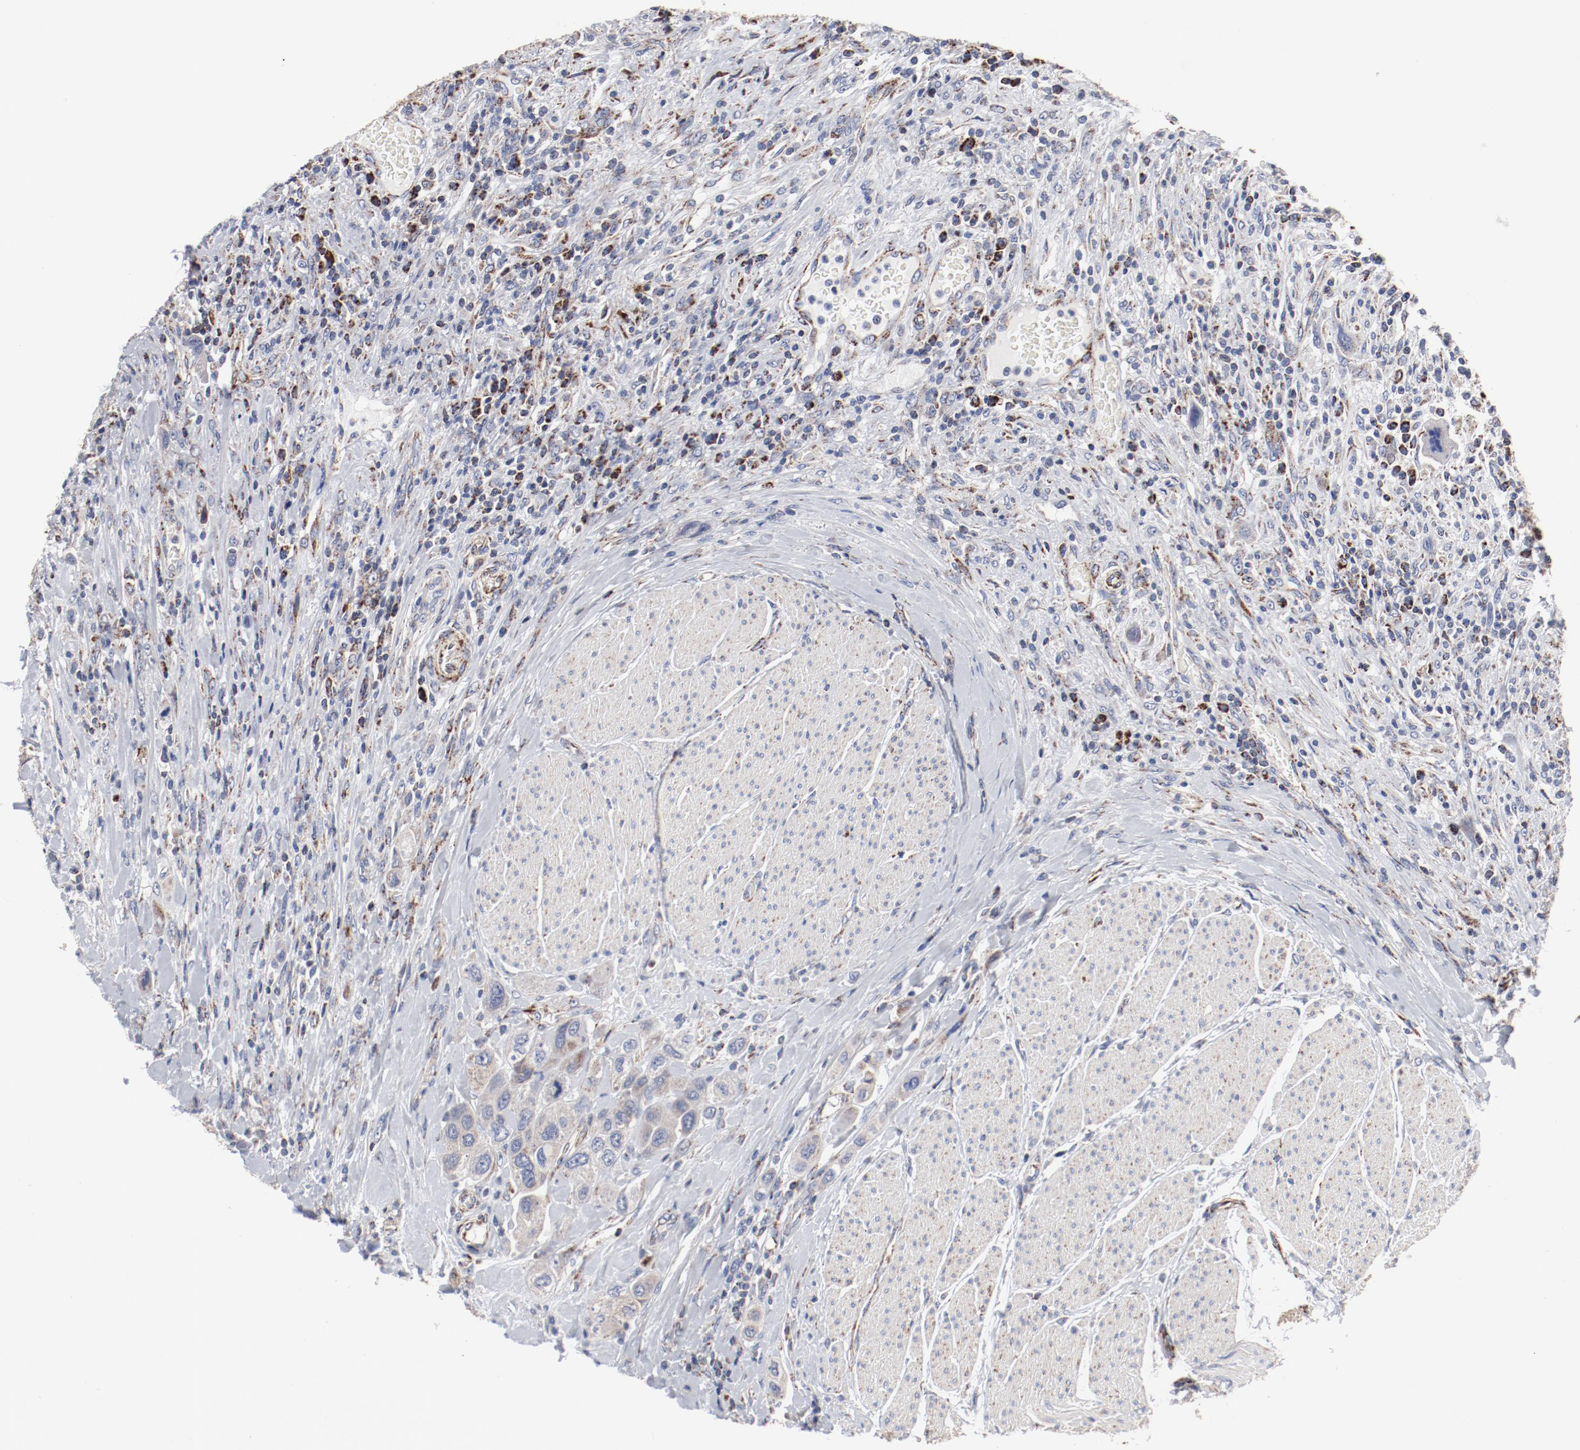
{"staining": {"intensity": "weak", "quantity": ">75%", "location": "cytoplasmic/membranous"}, "tissue": "urothelial cancer", "cell_type": "Tumor cells", "image_type": "cancer", "snomed": [{"axis": "morphology", "description": "Urothelial carcinoma, High grade"}, {"axis": "topography", "description": "Urinary bladder"}], "caption": "A low amount of weak cytoplasmic/membranous positivity is appreciated in about >75% of tumor cells in high-grade urothelial carcinoma tissue. The staining was performed using DAB, with brown indicating positive protein expression. Nuclei are stained blue with hematoxylin.", "gene": "NDUFV2", "patient": {"sex": "male", "age": 50}}